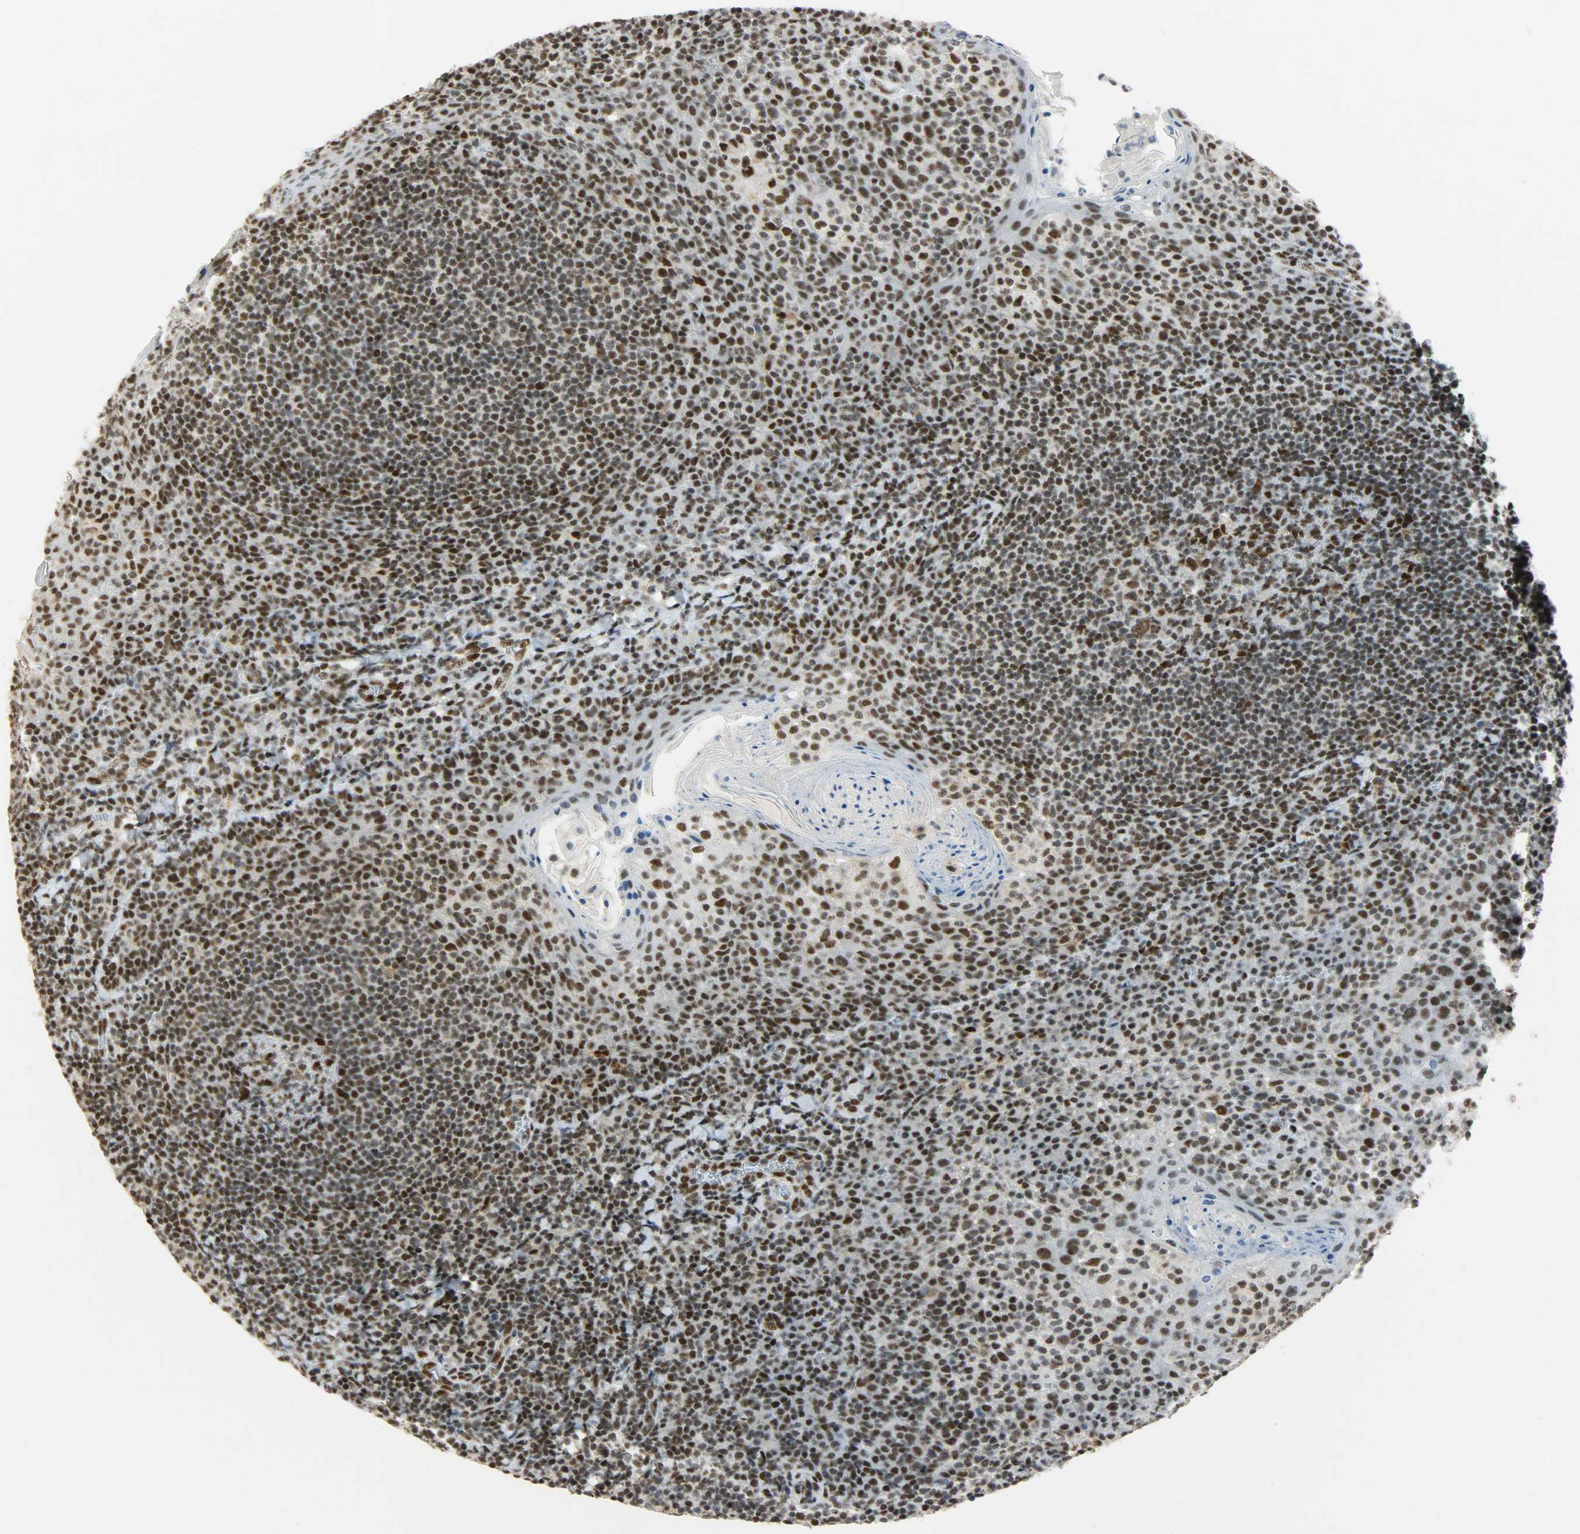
{"staining": {"intensity": "moderate", "quantity": ">75%", "location": "nuclear"}, "tissue": "tonsil", "cell_type": "Germinal center cells", "image_type": "normal", "snomed": [{"axis": "morphology", "description": "Normal tissue, NOS"}, {"axis": "topography", "description": "Tonsil"}], "caption": "Immunohistochemistry staining of benign tonsil, which reveals medium levels of moderate nuclear positivity in approximately >75% of germinal center cells indicating moderate nuclear protein positivity. The staining was performed using DAB (brown) for protein detection and nuclei were counterstained in hematoxylin (blue).", "gene": "SSB", "patient": {"sex": "male", "age": 31}}